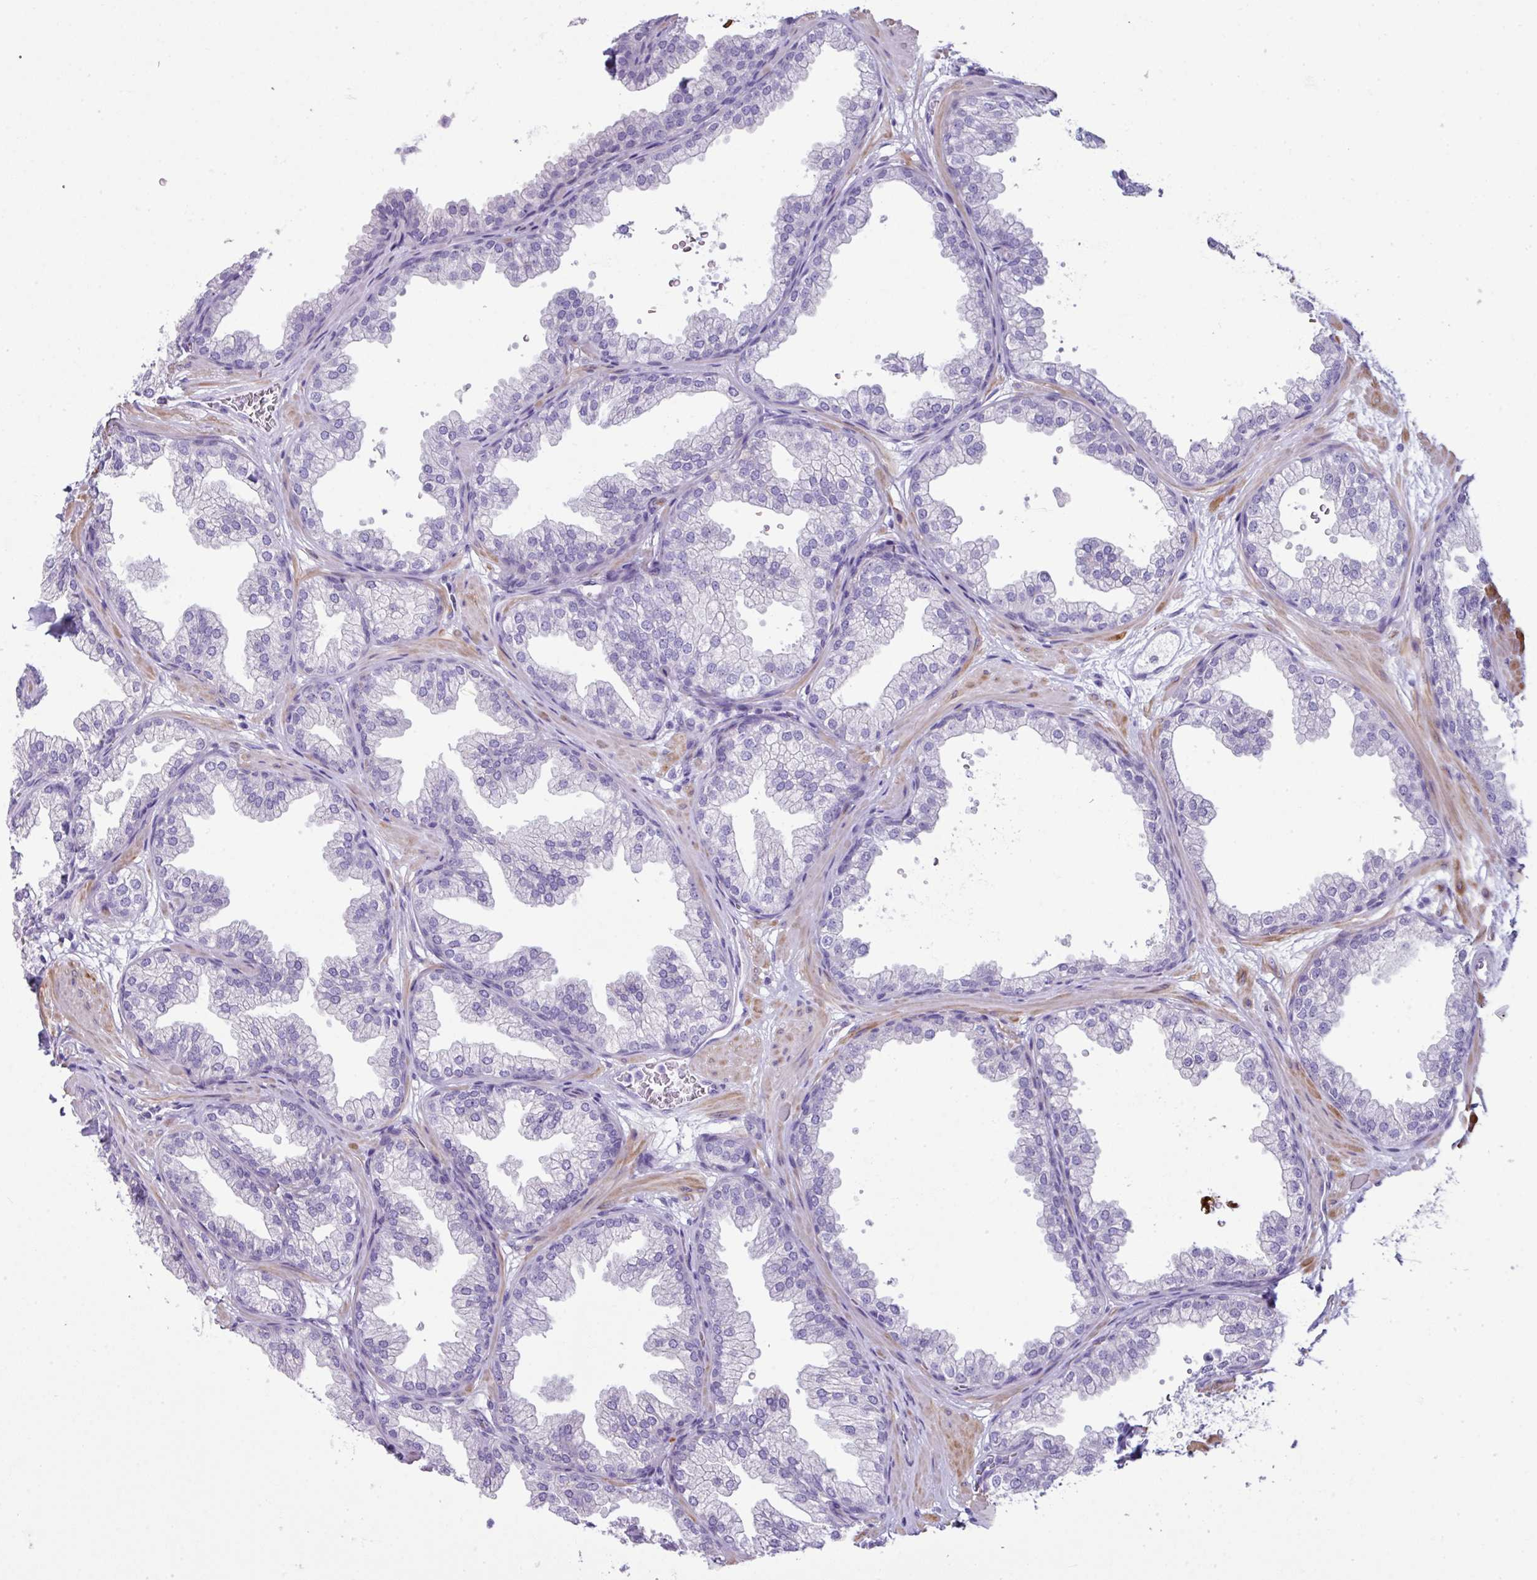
{"staining": {"intensity": "negative", "quantity": "none", "location": "none"}, "tissue": "prostate", "cell_type": "Glandular cells", "image_type": "normal", "snomed": [{"axis": "morphology", "description": "Normal tissue, NOS"}, {"axis": "topography", "description": "Prostate"}], "caption": "This is an IHC photomicrograph of normal prostate. There is no staining in glandular cells.", "gene": "ABCC5", "patient": {"sex": "male", "age": 37}}